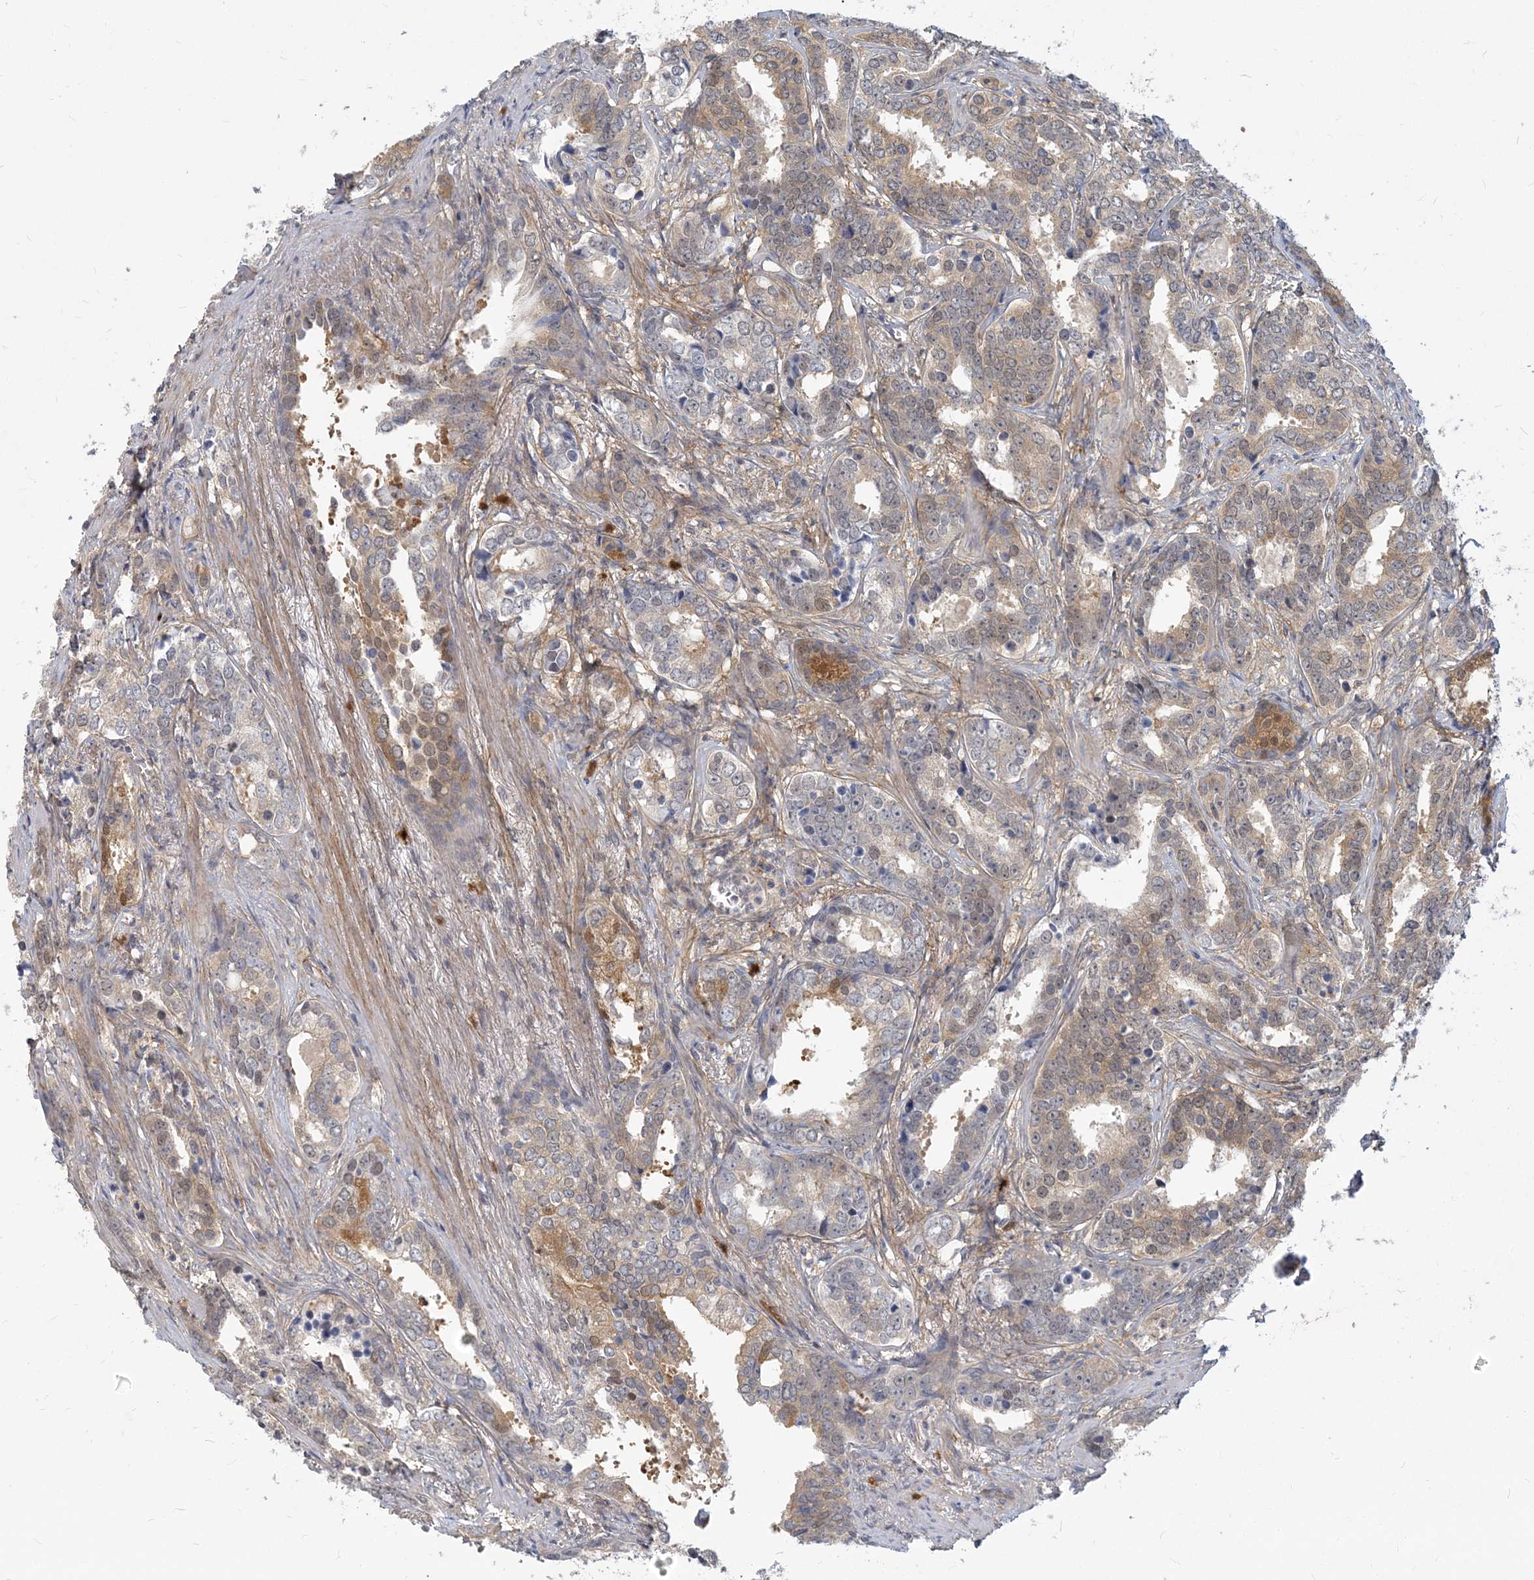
{"staining": {"intensity": "moderate", "quantity": "25%-75%", "location": "cytoplasmic/membranous"}, "tissue": "prostate cancer", "cell_type": "Tumor cells", "image_type": "cancer", "snomed": [{"axis": "morphology", "description": "Adenocarcinoma, High grade"}, {"axis": "topography", "description": "Prostate"}], "caption": "Immunohistochemistry histopathology image of prostate cancer (high-grade adenocarcinoma) stained for a protein (brown), which reveals medium levels of moderate cytoplasmic/membranous staining in approximately 25%-75% of tumor cells.", "gene": "GMPPA", "patient": {"sex": "male", "age": 62}}